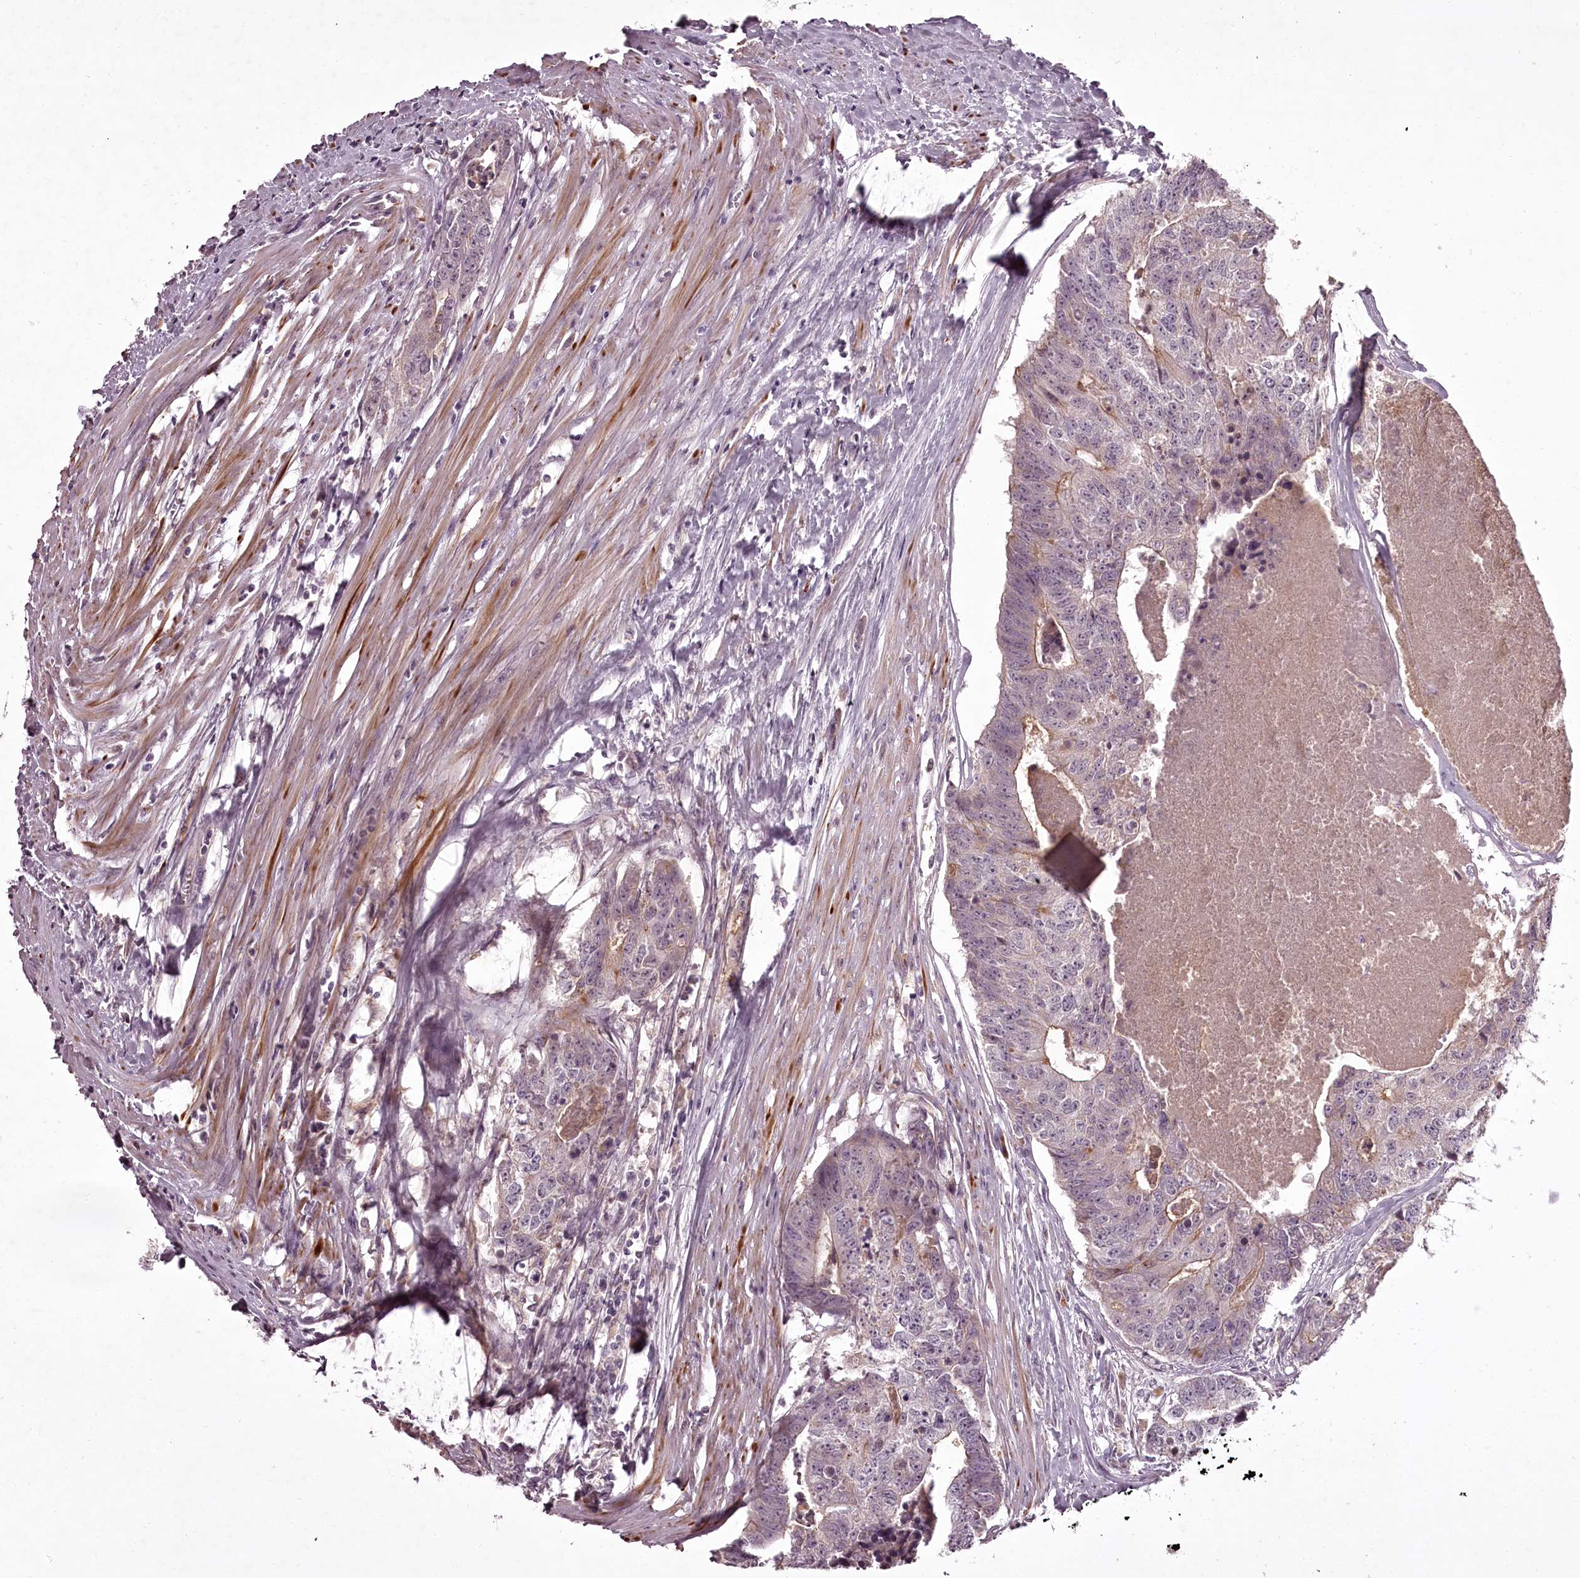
{"staining": {"intensity": "moderate", "quantity": "<25%", "location": "cytoplasmic/membranous"}, "tissue": "colorectal cancer", "cell_type": "Tumor cells", "image_type": "cancer", "snomed": [{"axis": "morphology", "description": "Adenocarcinoma, NOS"}, {"axis": "topography", "description": "Colon"}], "caption": "Human adenocarcinoma (colorectal) stained for a protein (brown) shows moderate cytoplasmic/membranous positive positivity in approximately <25% of tumor cells.", "gene": "RBMXL2", "patient": {"sex": "female", "age": 67}}